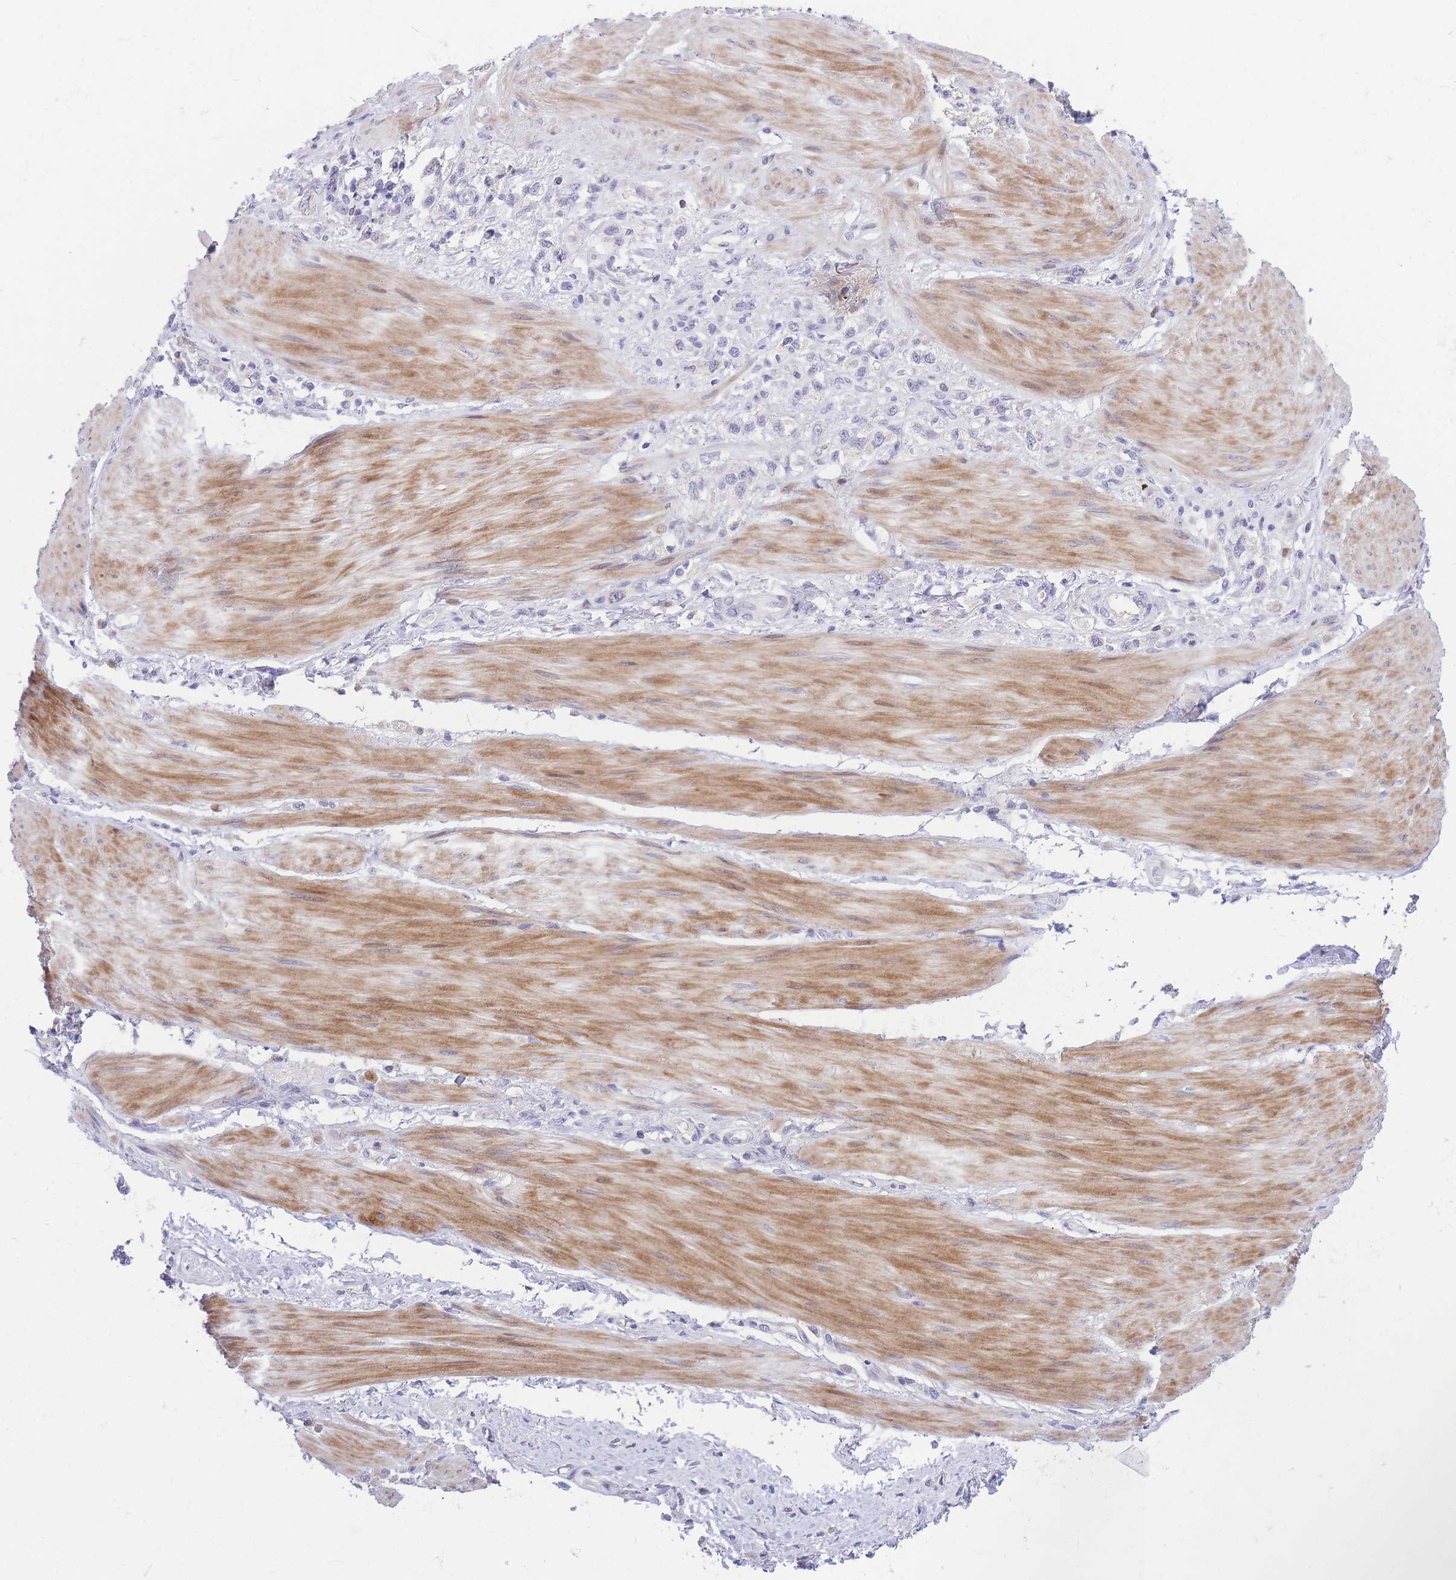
{"staining": {"intensity": "negative", "quantity": "none", "location": "none"}, "tissue": "stomach cancer", "cell_type": "Tumor cells", "image_type": "cancer", "snomed": [{"axis": "morphology", "description": "Adenocarcinoma, NOS"}, {"axis": "topography", "description": "Stomach"}], "caption": "Stomach adenocarcinoma stained for a protein using immunohistochemistry shows no staining tumor cells.", "gene": "SHCBP1", "patient": {"sex": "female", "age": 65}}